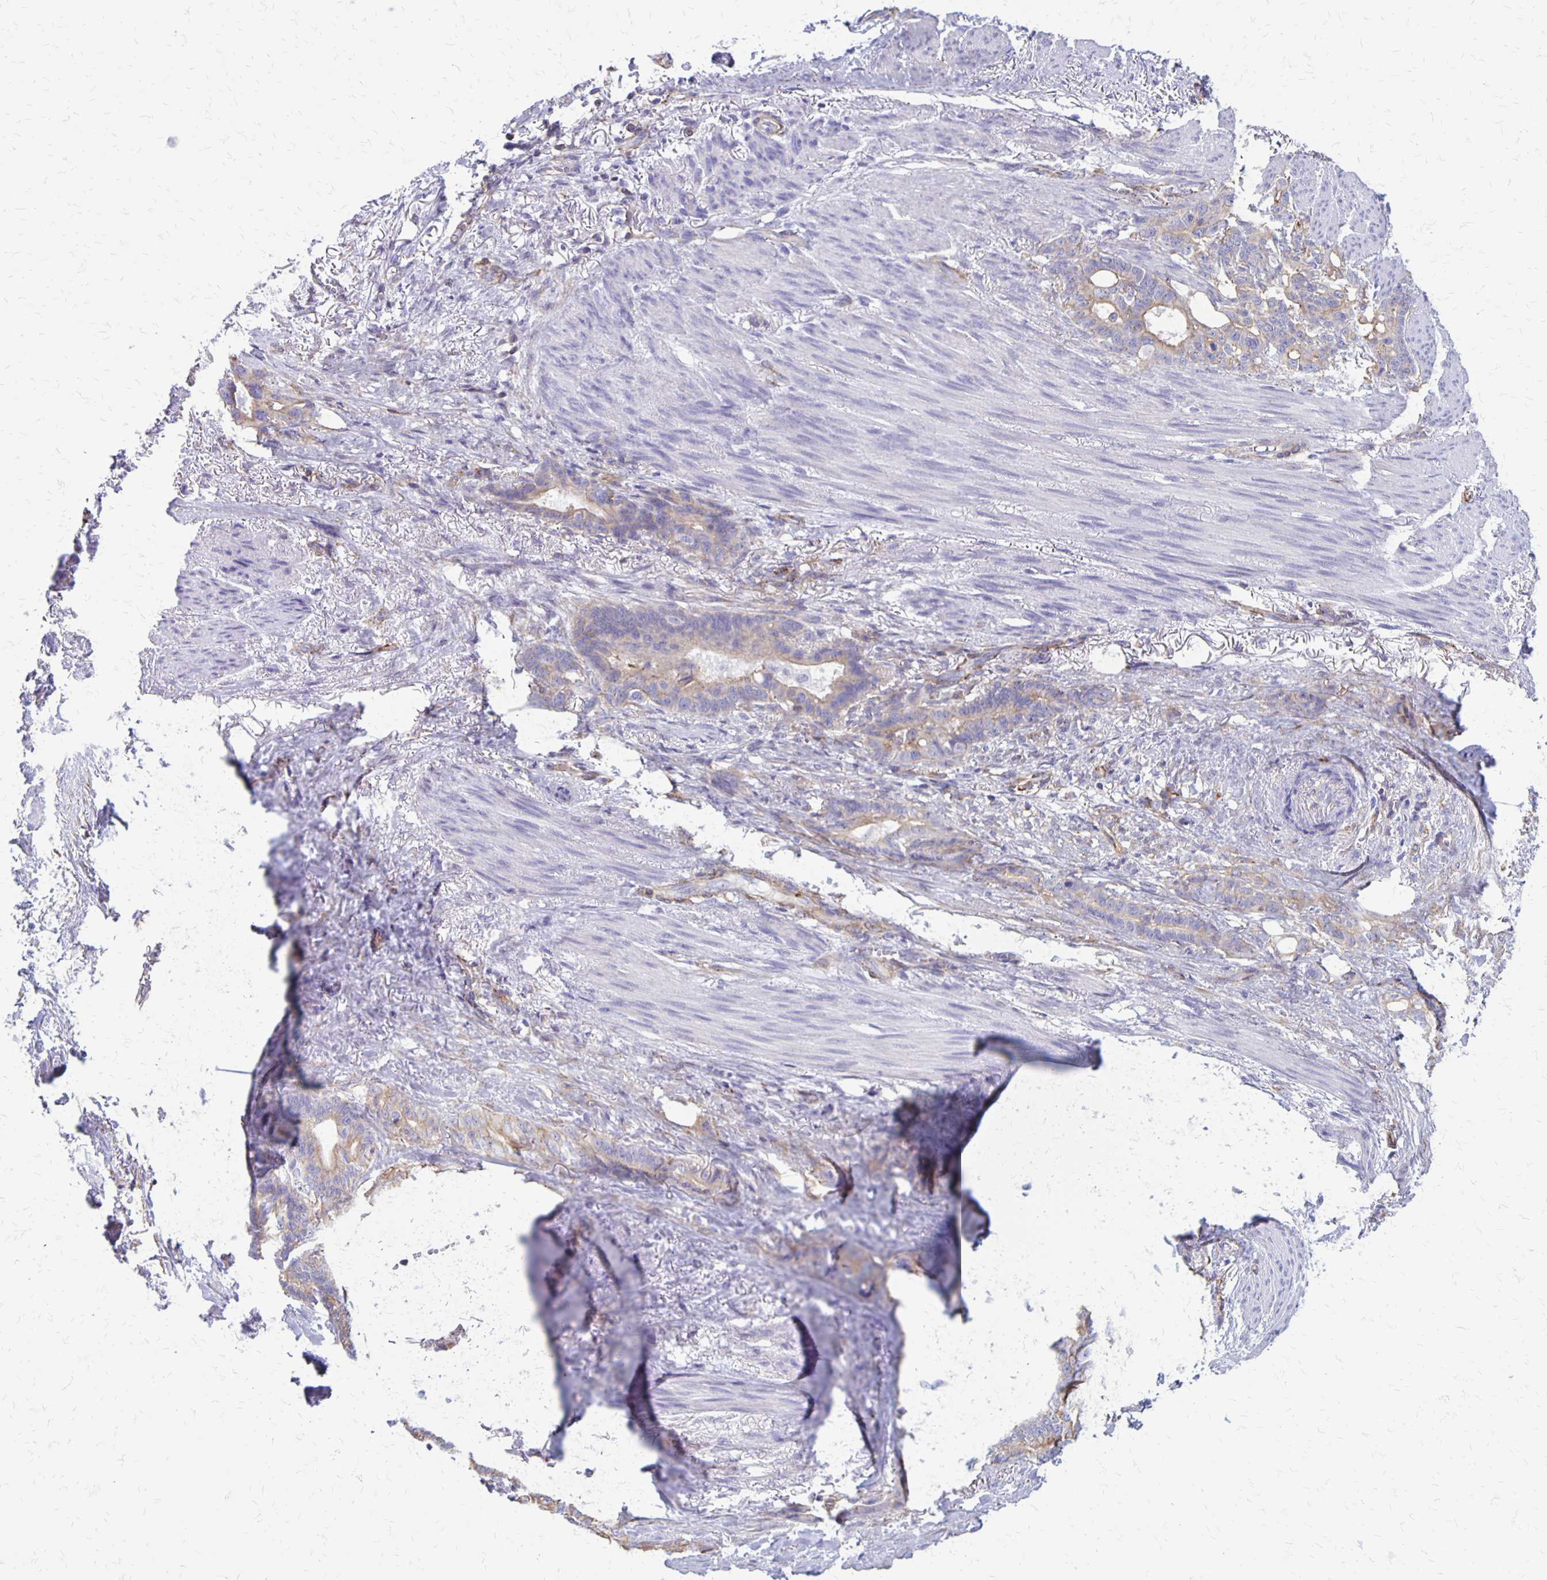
{"staining": {"intensity": "weak", "quantity": "<25%", "location": "cytoplasmic/membranous"}, "tissue": "stomach cancer", "cell_type": "Tumor cells", "image_type": "cancer", "snomed": [{"axis": "morphology", "description": "Normal tissue, NOS"}, {"axis": "morphology", "description": "Adenocarcinoma, NOS"}, {"axis": "topography", "description": "Esophagus"}, {"axis": "topography", "description": "Stomach, upper"}], "caption": "Tumor cells show no significant protein staining in stomach cancer.", "gene": "SEPTIN5", "patient": {"sex": "male", "age": 62}}